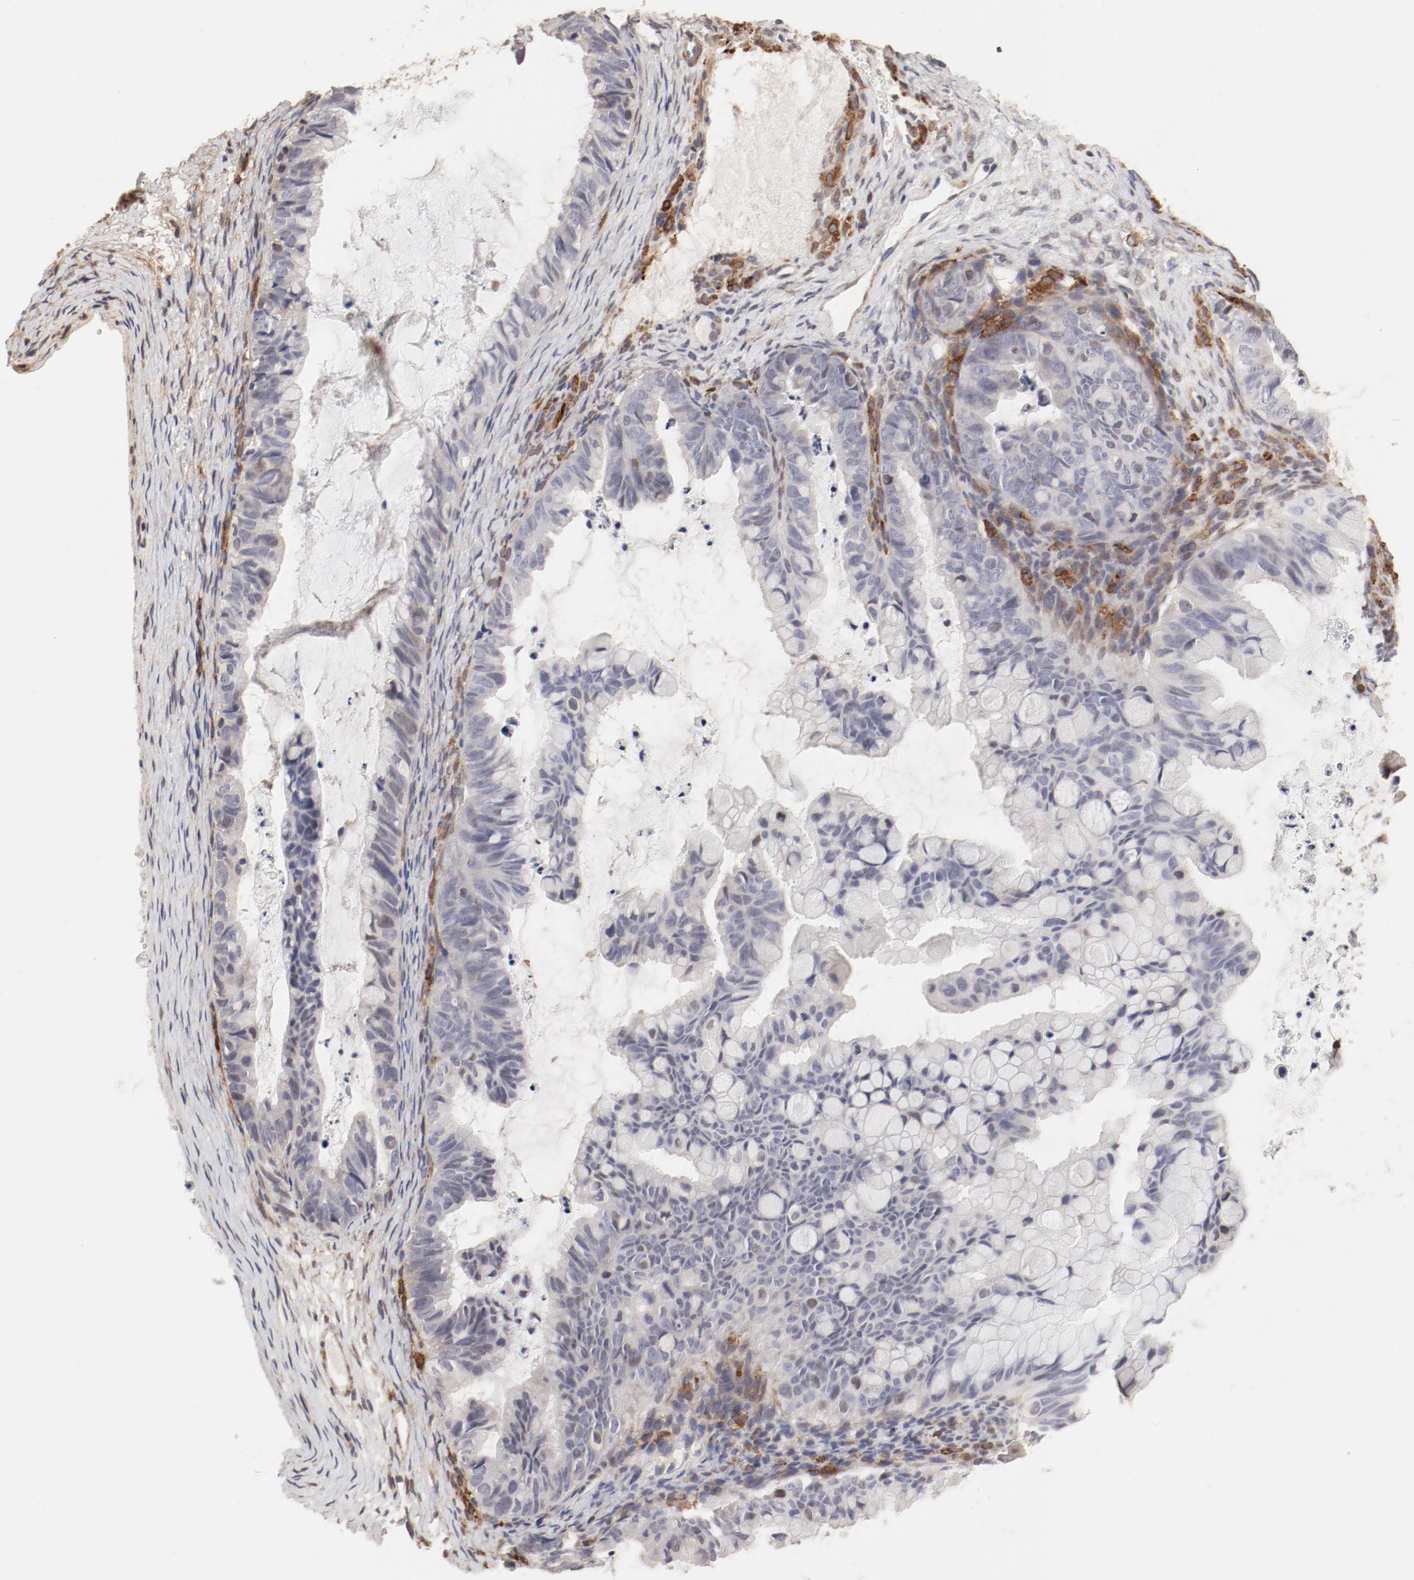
{"staining": {"intensity": "negative", "quantity": "none", "location": "none"}, "tissue": "ovarian cancer", "cell_type": "Tumor cells", "image_type": "cancer", "snomed": [{"axis": "morphology", "description": "Cystadenocarcinoma, mucinous, NOS"}, {"axis": "topography", "description": "Ovary"}], "caption": "Ovarian cancer was stained to show a protein in brown. There is no significant positivity in tumor cells.", "gene": "MAGED4", "patient": {"sex": "female", "age": 36}}